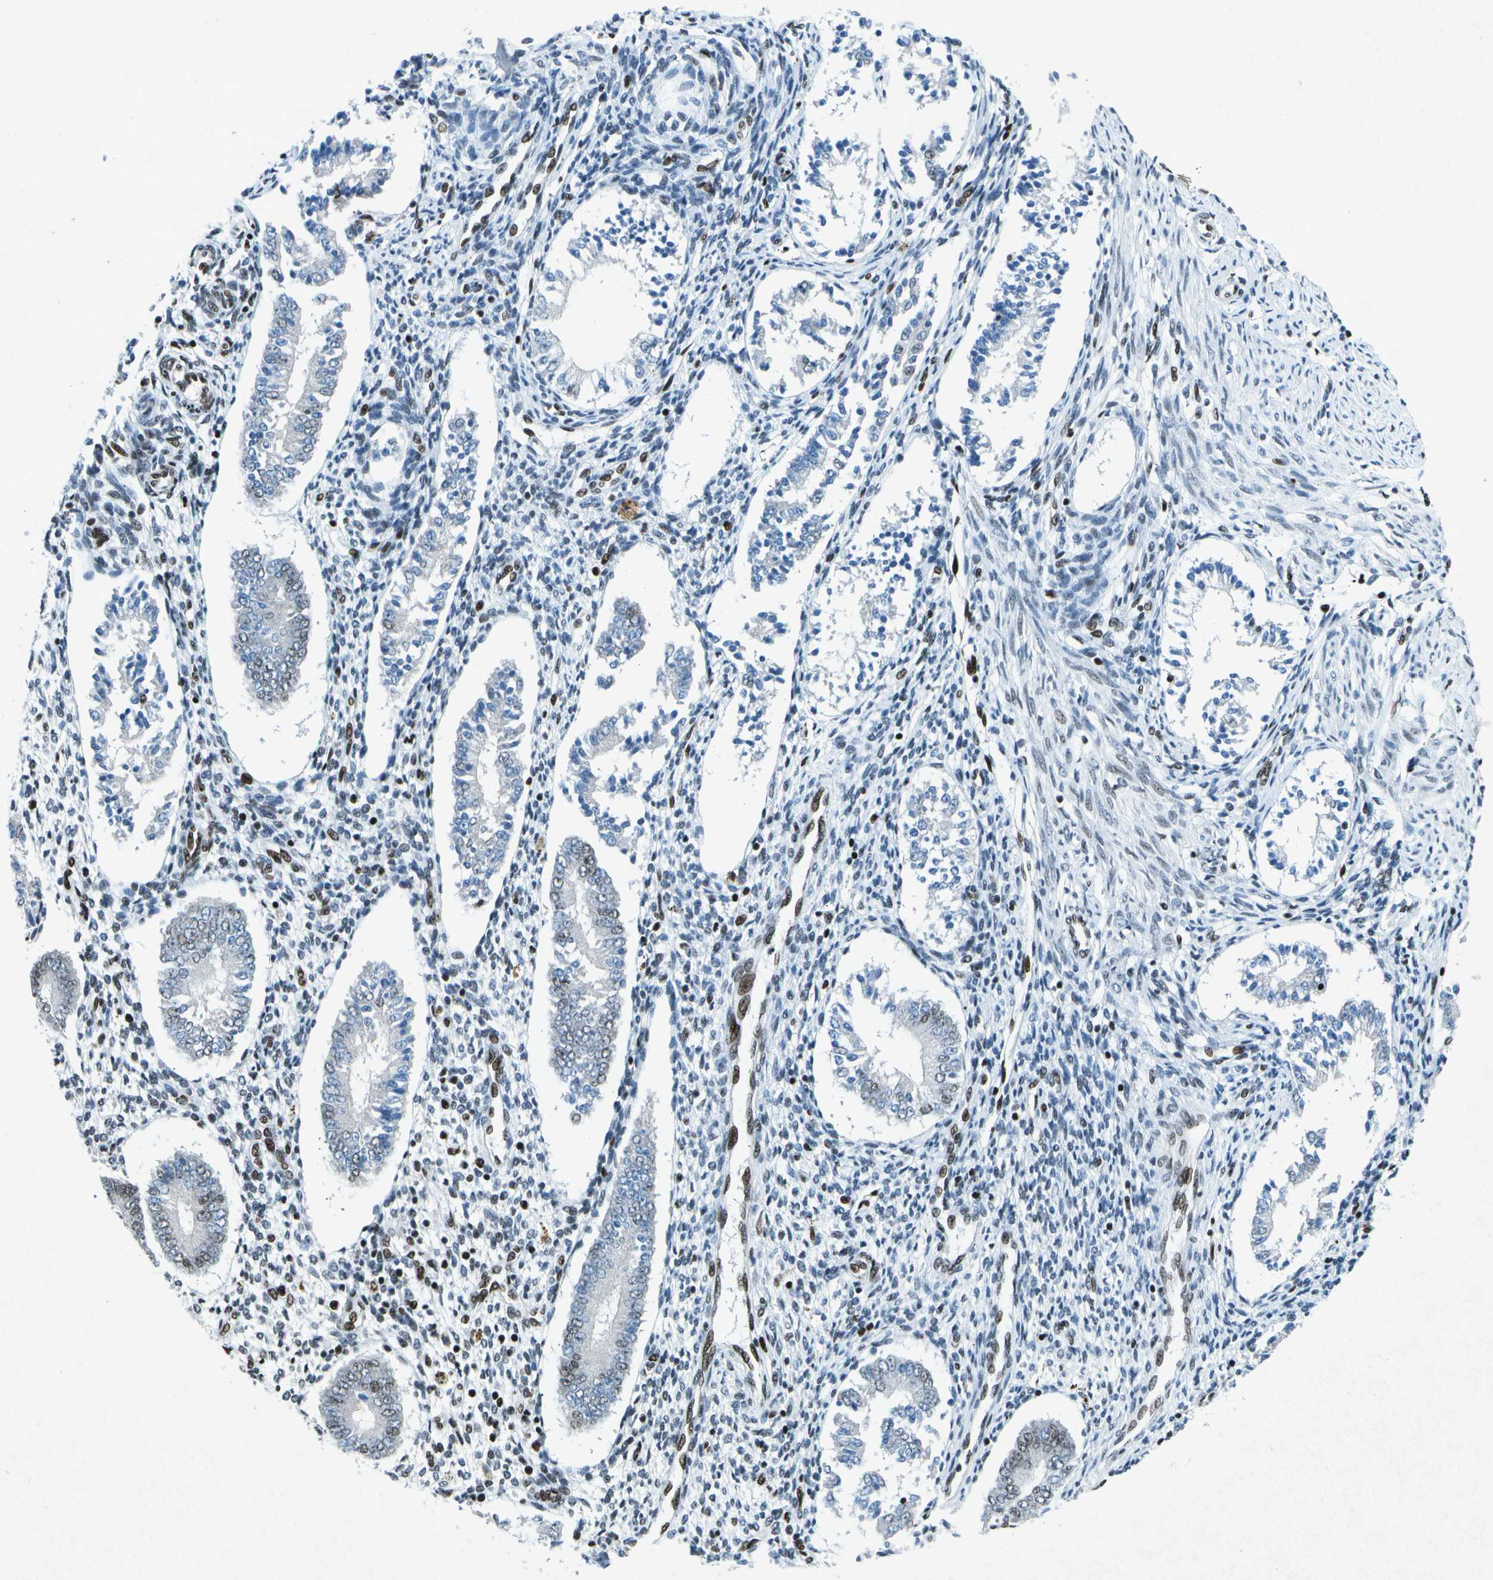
{"staining": {"intensity": "moderate", "quantity": "25%-75%", "location": "nuclear"}, "tissue": "endometrium", "cell_type": "Cells in endometrial stroma", "image_type": "normal", "snomed": [{"axis": "morphology", "description": "Normal tissue, NOS"}, {"axis": "topography", "description": "Endometrium"}], "caption": "A histopathology image showing moderate nuclear staining in approximately 25%-75% of cells in endometrial stroma in unremarkable endometrium, as visualized by brown immunohistochemical staining.", "gene": "MTA2", "patient": {"sex": "female", "age": 42}}